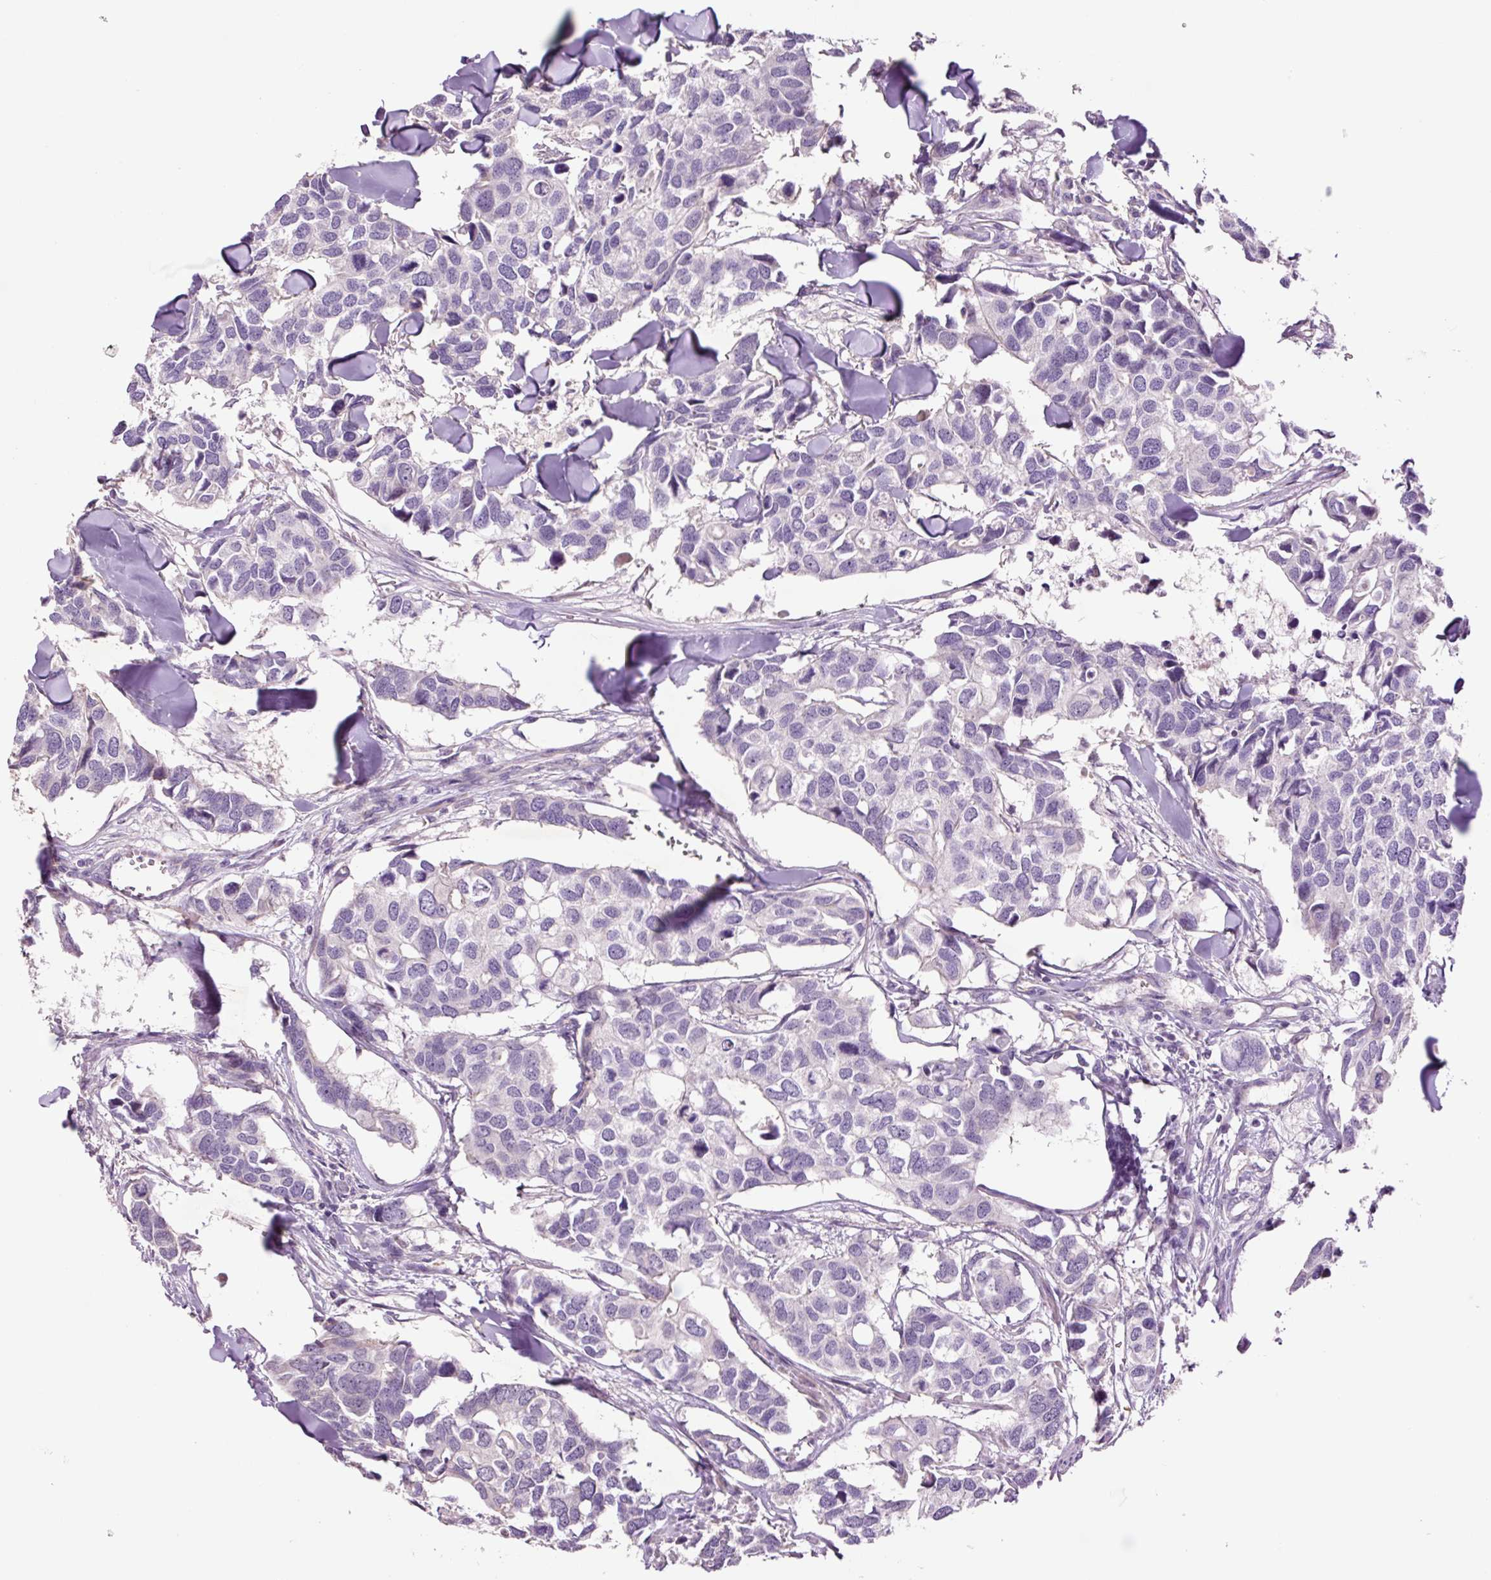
{"staining": {"intensity": "negative", "quantity": "none", "location": "none"}, "tissue": "breast cancer", "cell_type": "Tumor cells", "image_type": "cancer", "snomed": [{"axis": "morphology", "description": "Duct carcinoma"}, {"axis": "topography", "description": "Breast"}], "caption": "Histopathology image shows no significant protein staining in tumor cells of breast infiltrating ductal carcinoma.", "gene": "TMEM235", "patient": {"sex": "female", "age": 83}}